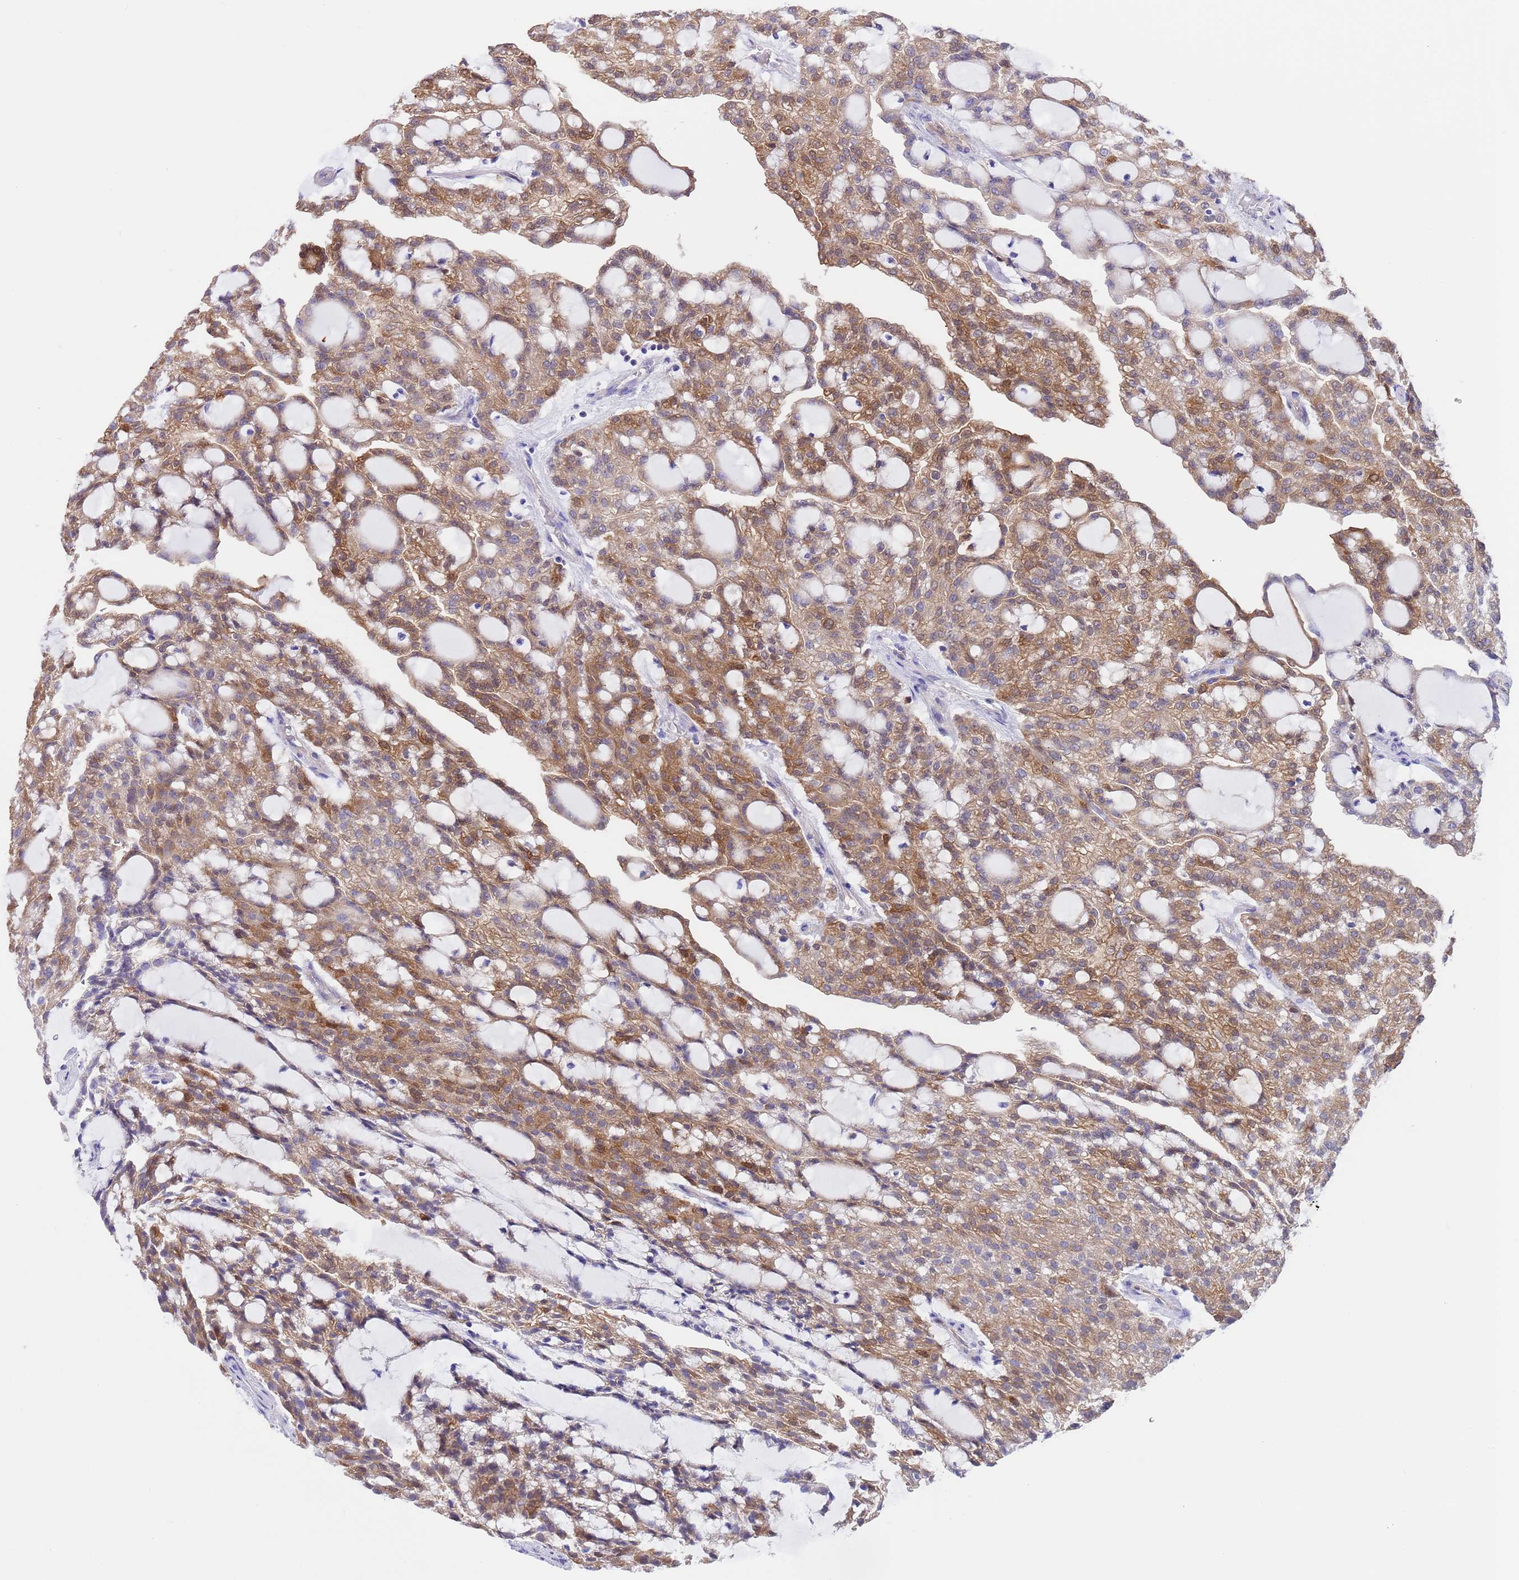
{"staining": {"intensity": "moderate", "quantity": ">75%", "location": "cytoplasmic/membranous,nuclear"}, "tissue": "renal cancer", "cell_type": "Tumor cells", "image_type": "cancer", "snomed": [{"axis": "morphology", "description": "Adenocarcinoma, NOS"}, {"axis": "topography", "description": "Kidney"}], "caption": "A photomicrograph showing moderate cytoplasmic/membranous and nuclear positivity in about >75% of tumor cells in renal cancer (adenocarcinoma), as visualized by brown immunohistochemical staining.", "gene": "C6orf47", "patient": {"sex": "male", "age": 63}}